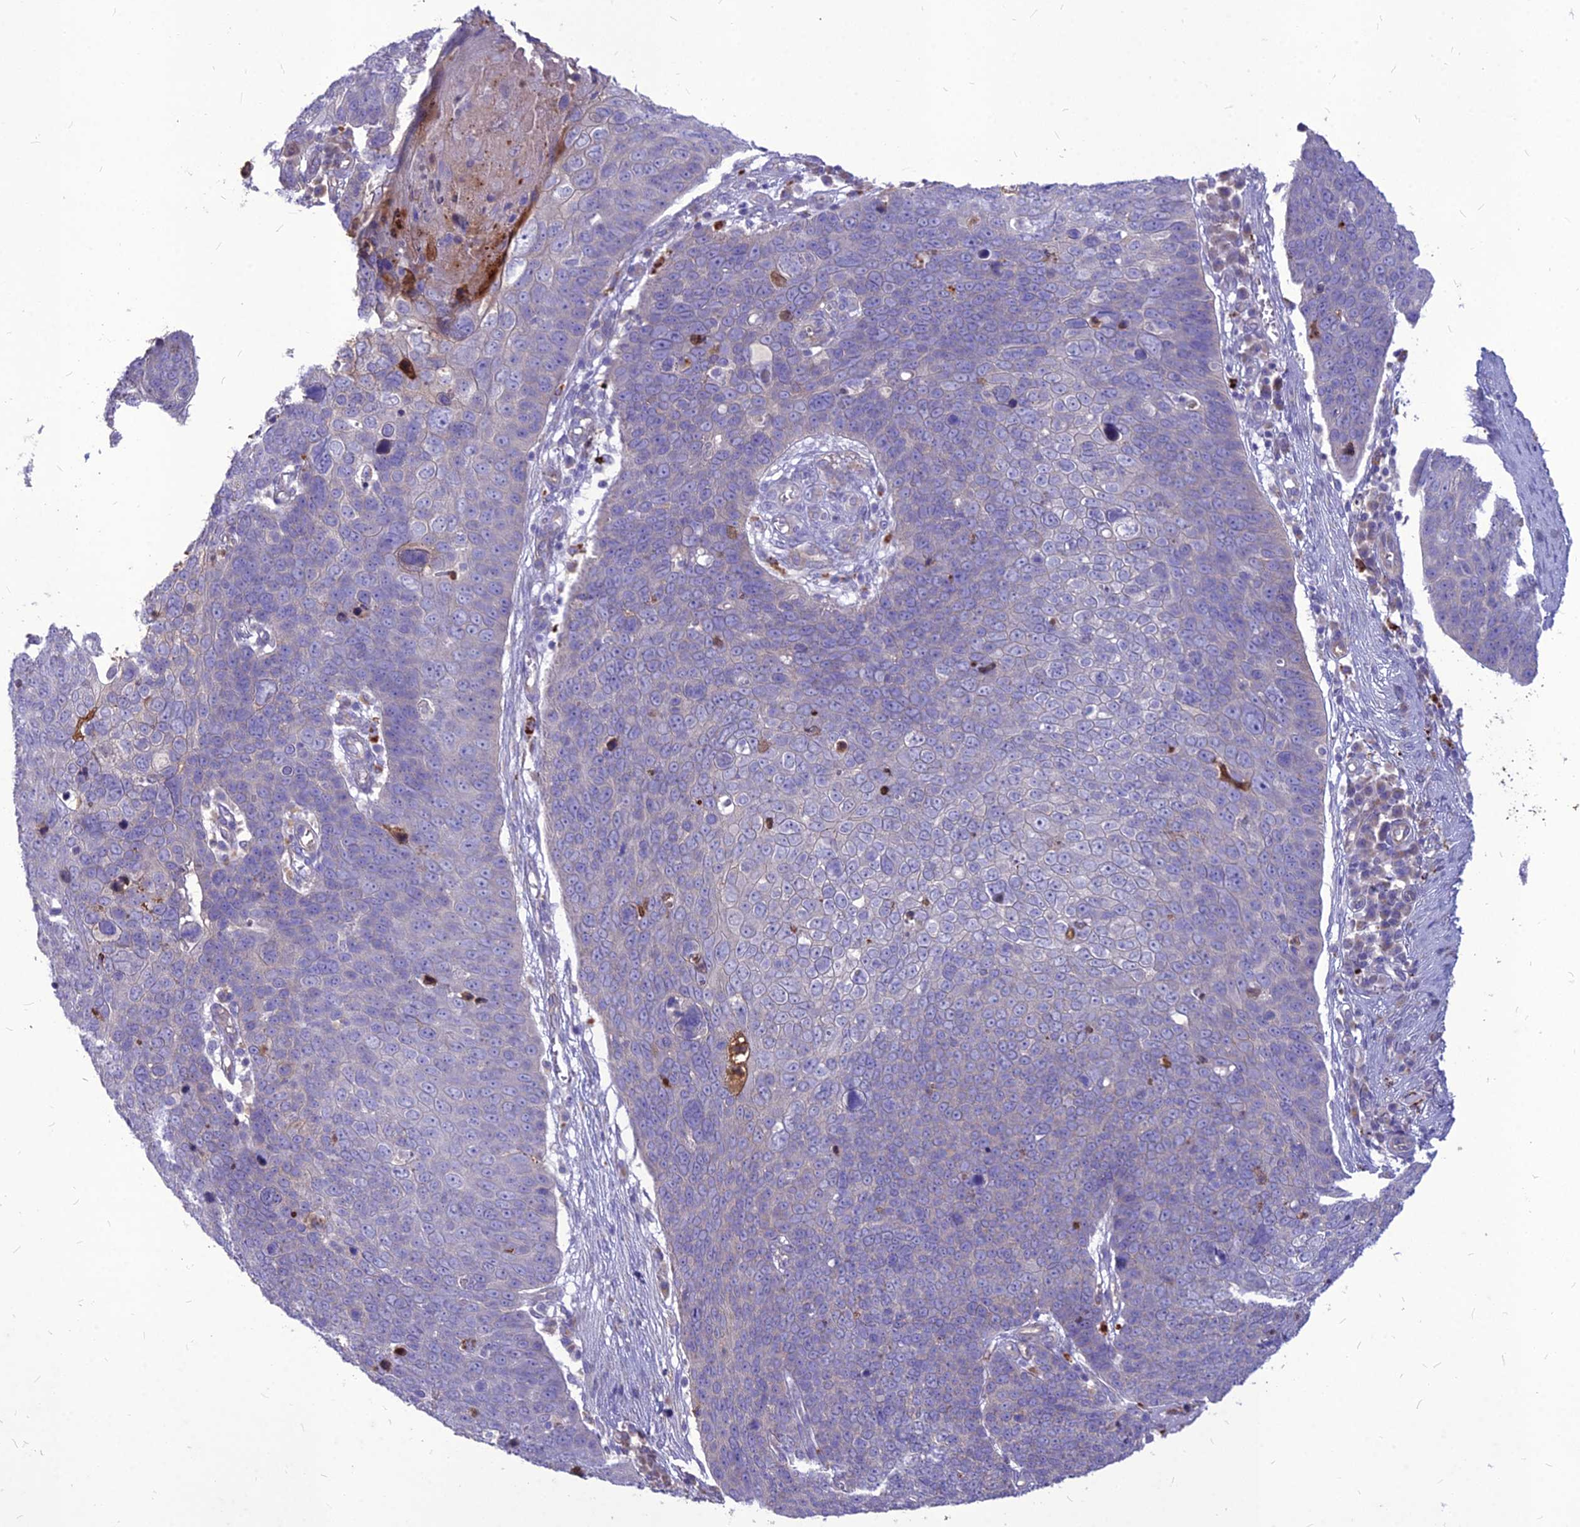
{"staining": {"intensity": "negative", "quantity": "none", "location": "none"}, "tissue": "skin cancer", "cell_type": "Tumor cells", "image_type": "cancer", "snomed": [{"axis": "morphology", "description": "Squamous cell carcinoma, NOS"}, {"axis": "topography", "description": "Skin"}], "caption": "Photomicrograph shows no significant protein positivity in tumor cells of squamous cell carcinoma (skin). The staining was performed using DAB to visualize the protein expression in brown, while the nuclei were stained in blue with hematoxylin (Magnification: 20x).", "gene": "PCED1B", "patient": {"sex": "male", "age": 71}}